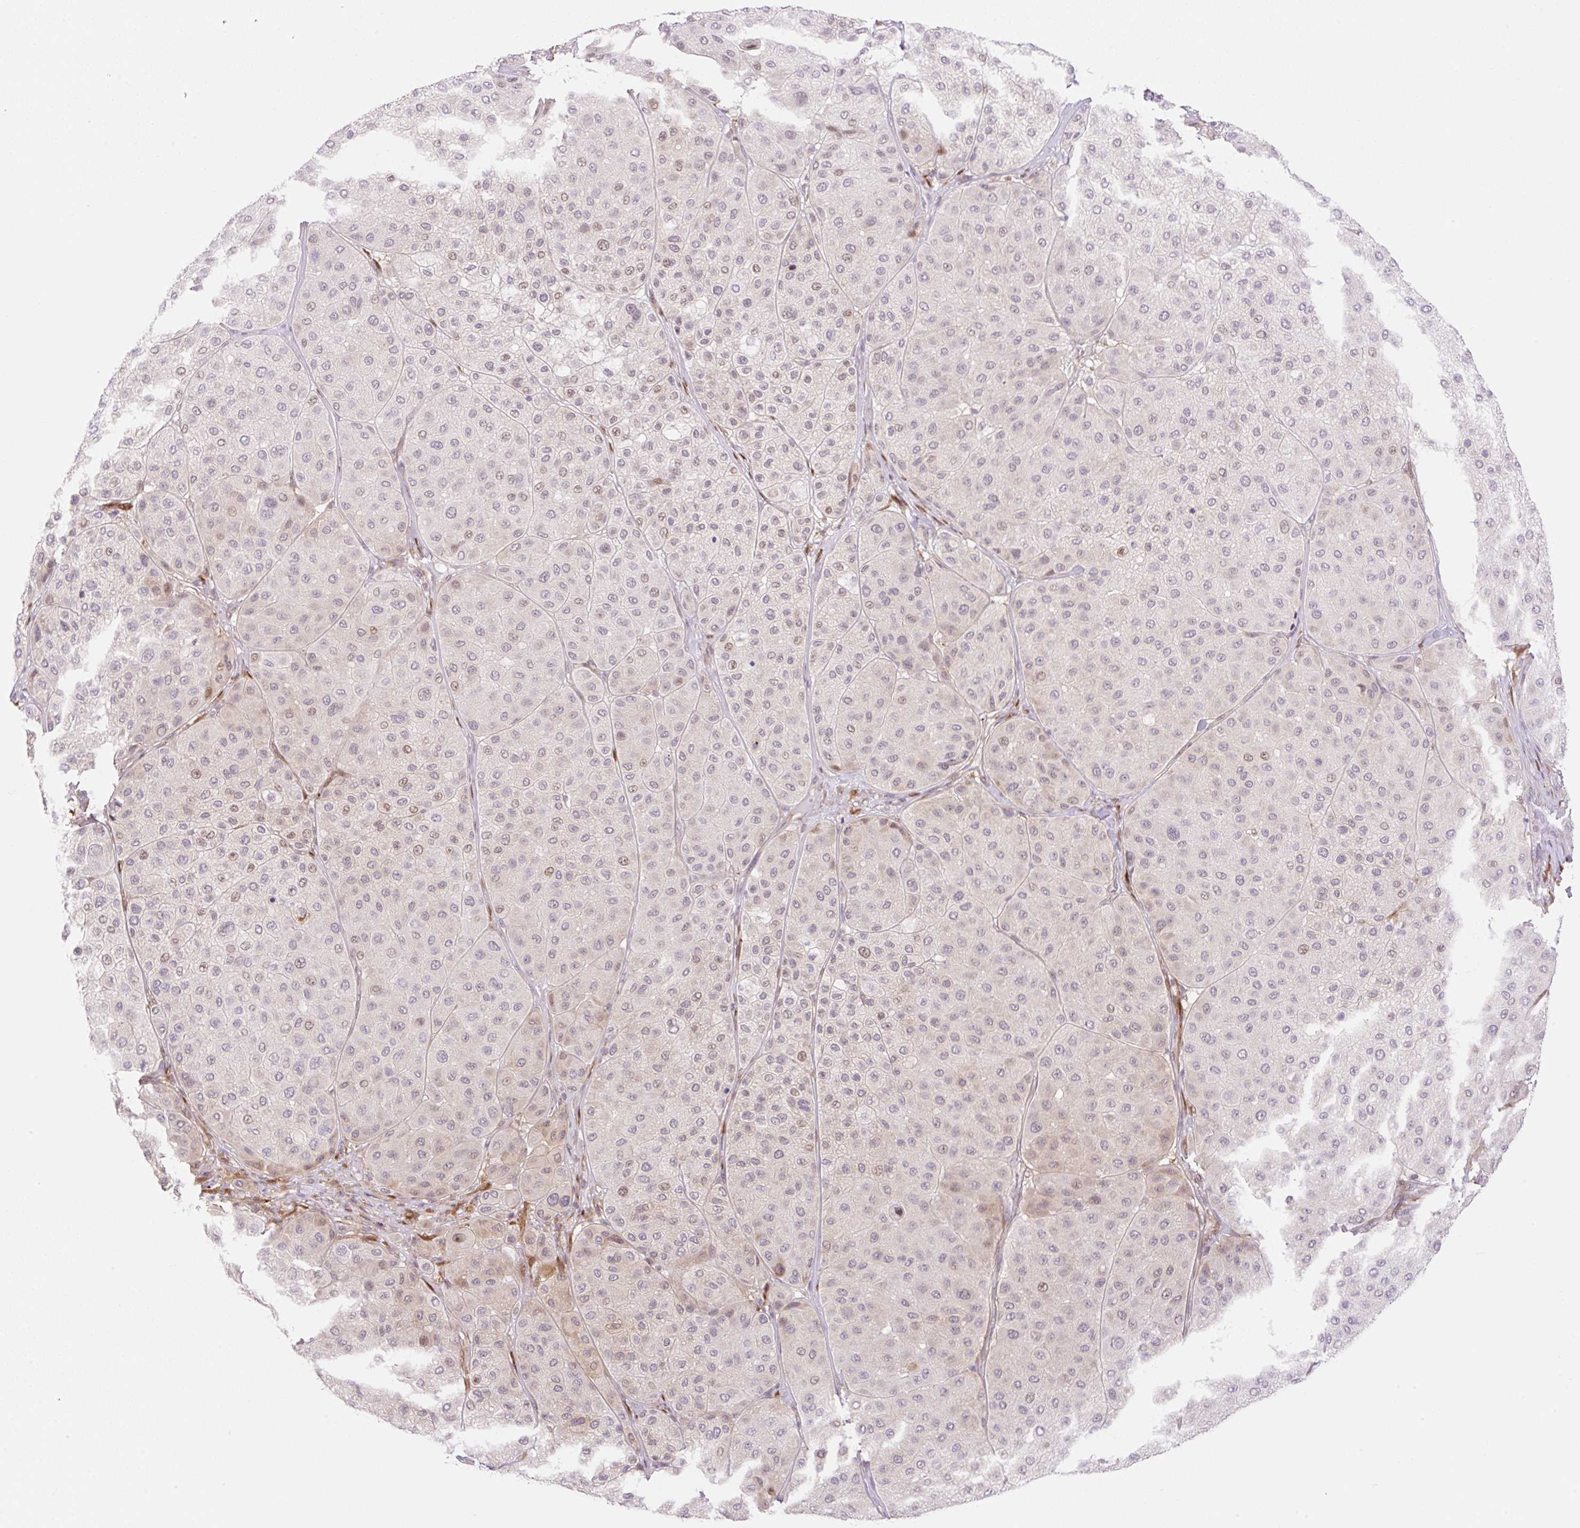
{"staining": {"intensity": "negative", "quantity": "none", "location": "none"}, "tissue": "melanoma", "cell_type": "Tumor cells", "image_type": "cancer", "snomed": [{"axis": "morphology", "description": "Malignant melanoma, Metastatic site"}, {"axis": "topography", "description": "Smooth muscle"}], "caption": "Immunohistochemistry (IHC) photomicrograph of melanoma stained for a protein (brown), which demonstrates no expression in tumor cells.", "gene": "ZFP41", "patient": {"sex": "male", "age": 41}}